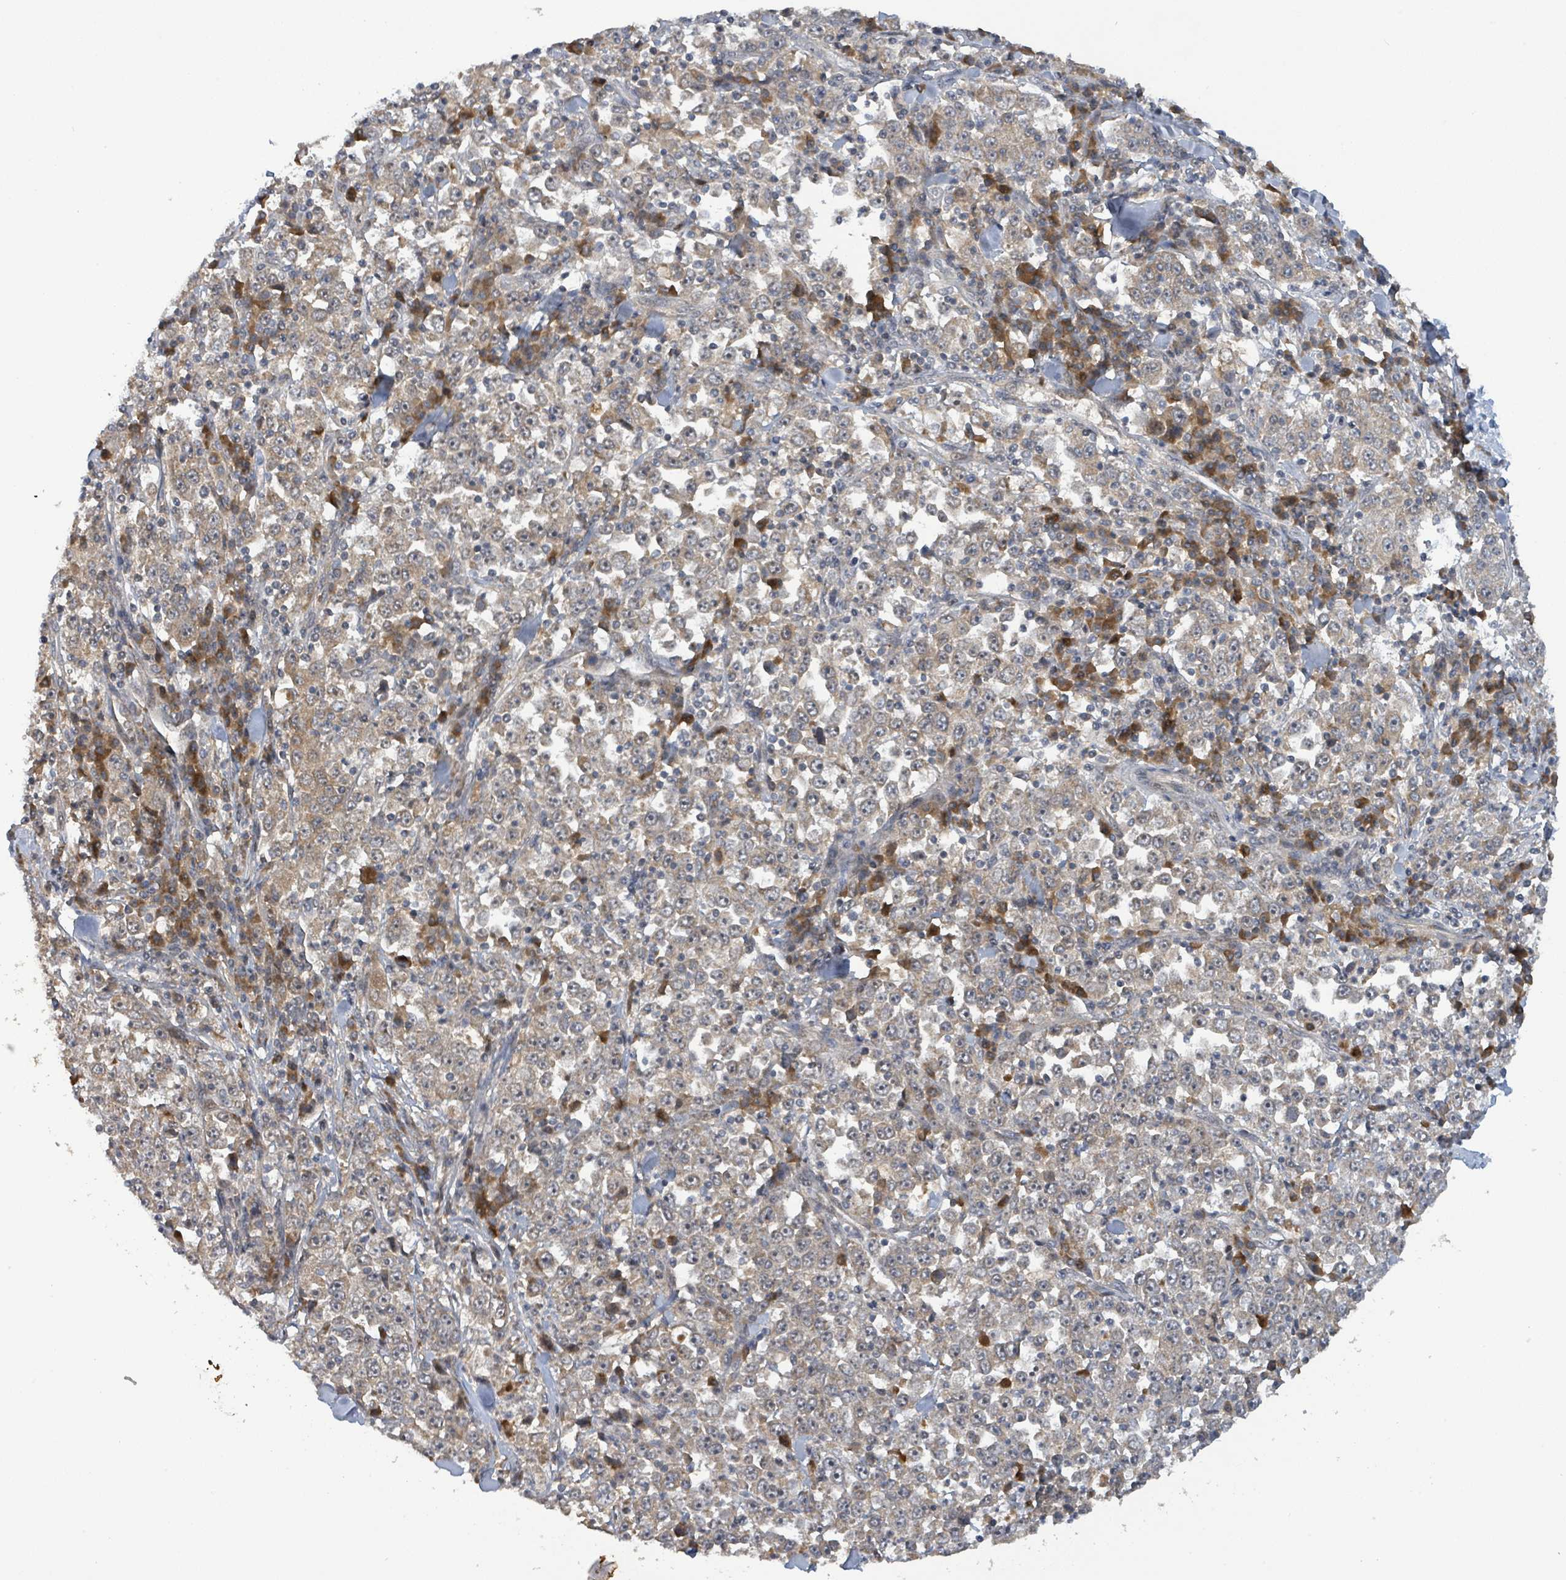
{"staining": {"intensity": "weak", "quantity": ">75%", "location": "cytoplasmic/membranous"}, "tissue": "stomach cancer", "cell_type": "Tumor cells", "image_type": "cancer", "snomed": [{"axis": "morphology", "description": "Normal tissue, NOS"}, {"axis": "morphology", "description": "Adenocarcinoma, NOS"}, {"axis": "topography", "description": "Stomach, upper"}, {"axis": "topography", "description": "Stomach"}], "caption": "Human stomach cancer (adenocarcinoma) stained with a brown dye shows weak cytoplasmic/membranous positive positivity in approximately >75% of tumor cells.", "gene": "ITGA11", "patient": {"sex": "male", "age": 59}}